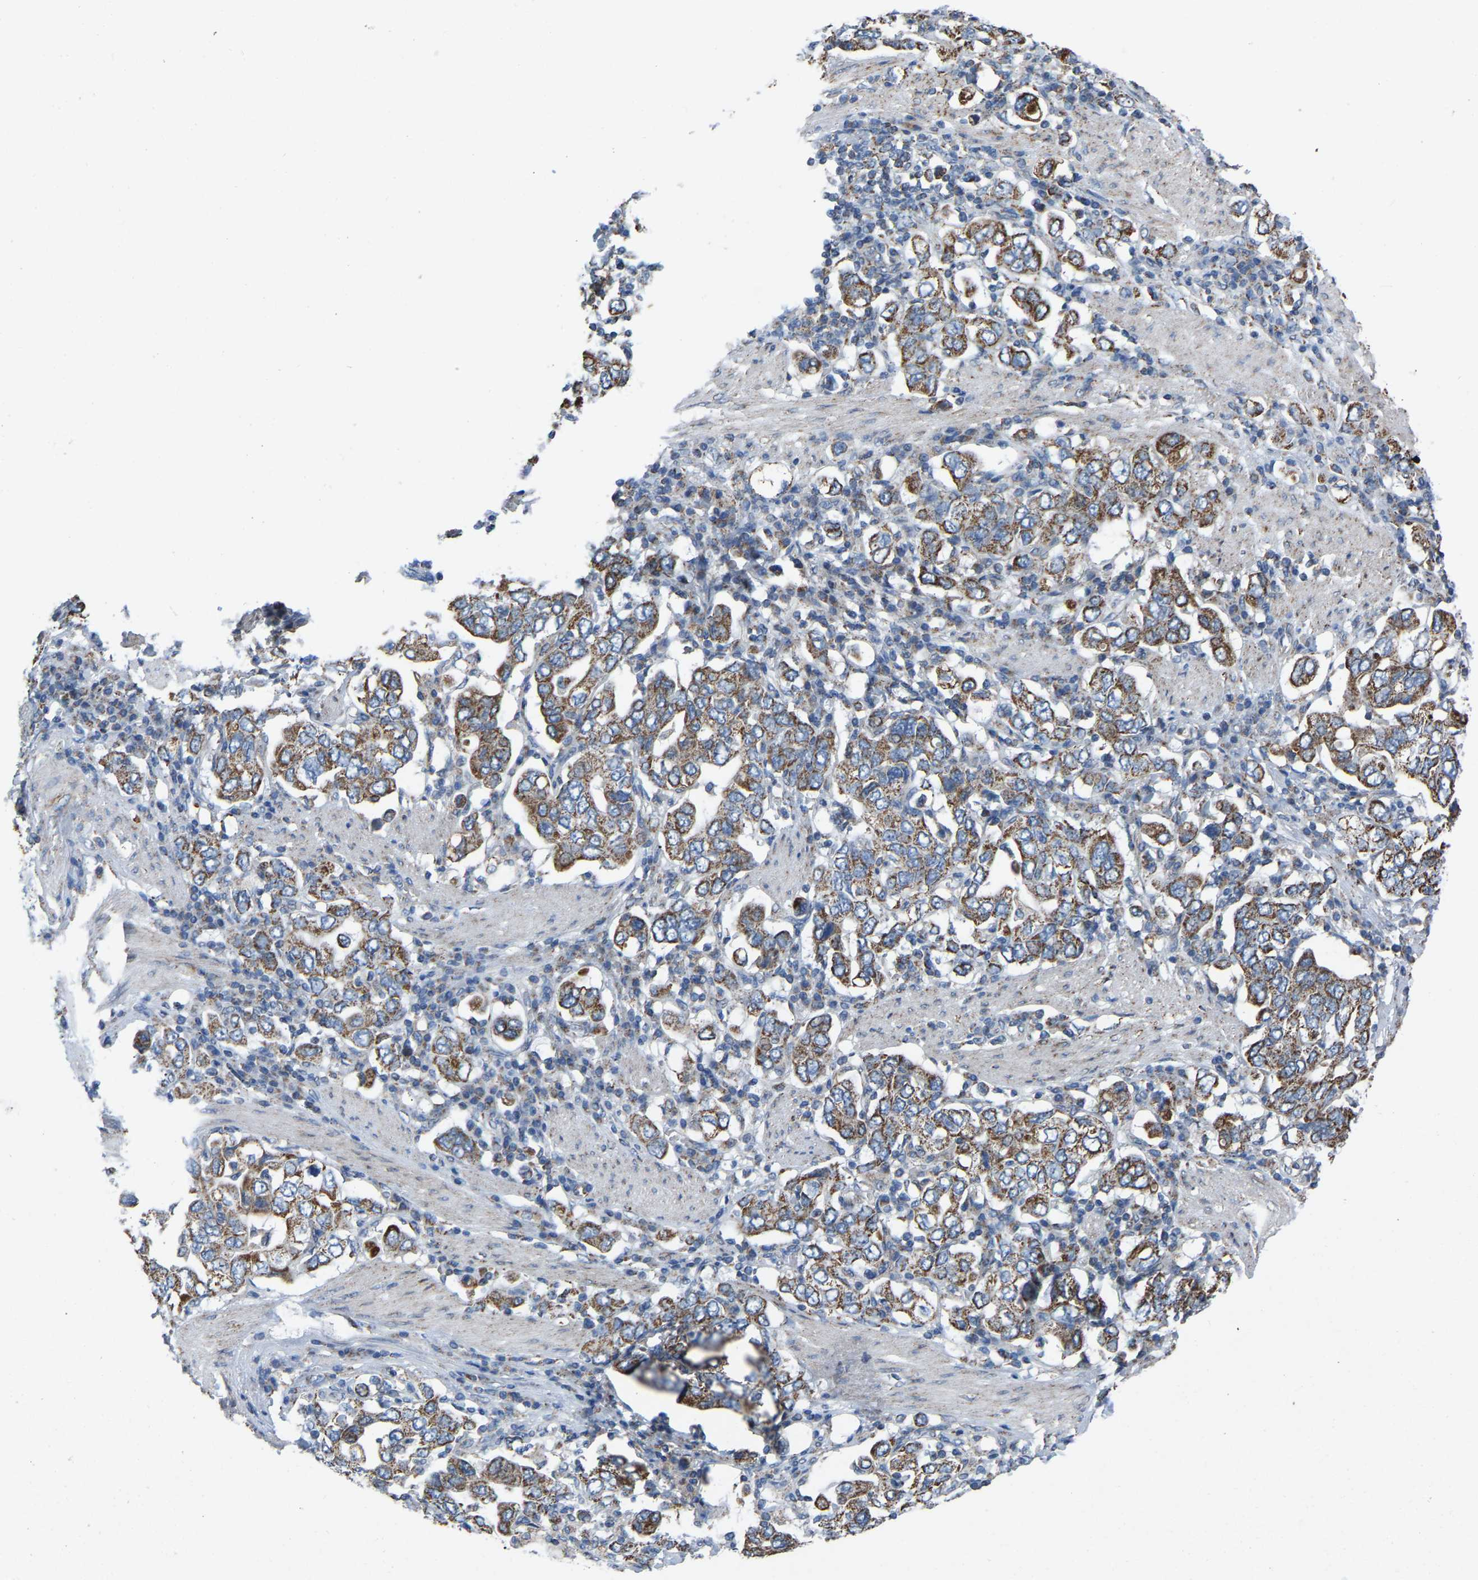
{"staining": {"intensity": "moderate", "quantity": ">75%", "location": "cytoplasmic/membranous"}, "tissue": "stomach cancer", "cell_type": "Tumor cells", "image_type": "cancer", "snomed": [{"axis": "morphology", "description": "Adenocarcinoma, NOS"}, {"axis": "topography", "description": "Stomach, upper"}], "caption": "Immunohistochemical staining of stomach cancer displays medium levels of moderate cytoplasmic/membranous expression in about >75% of tumor cells.", "gene": "BCL10", "patient": {"sex": "male", "age": 62}}